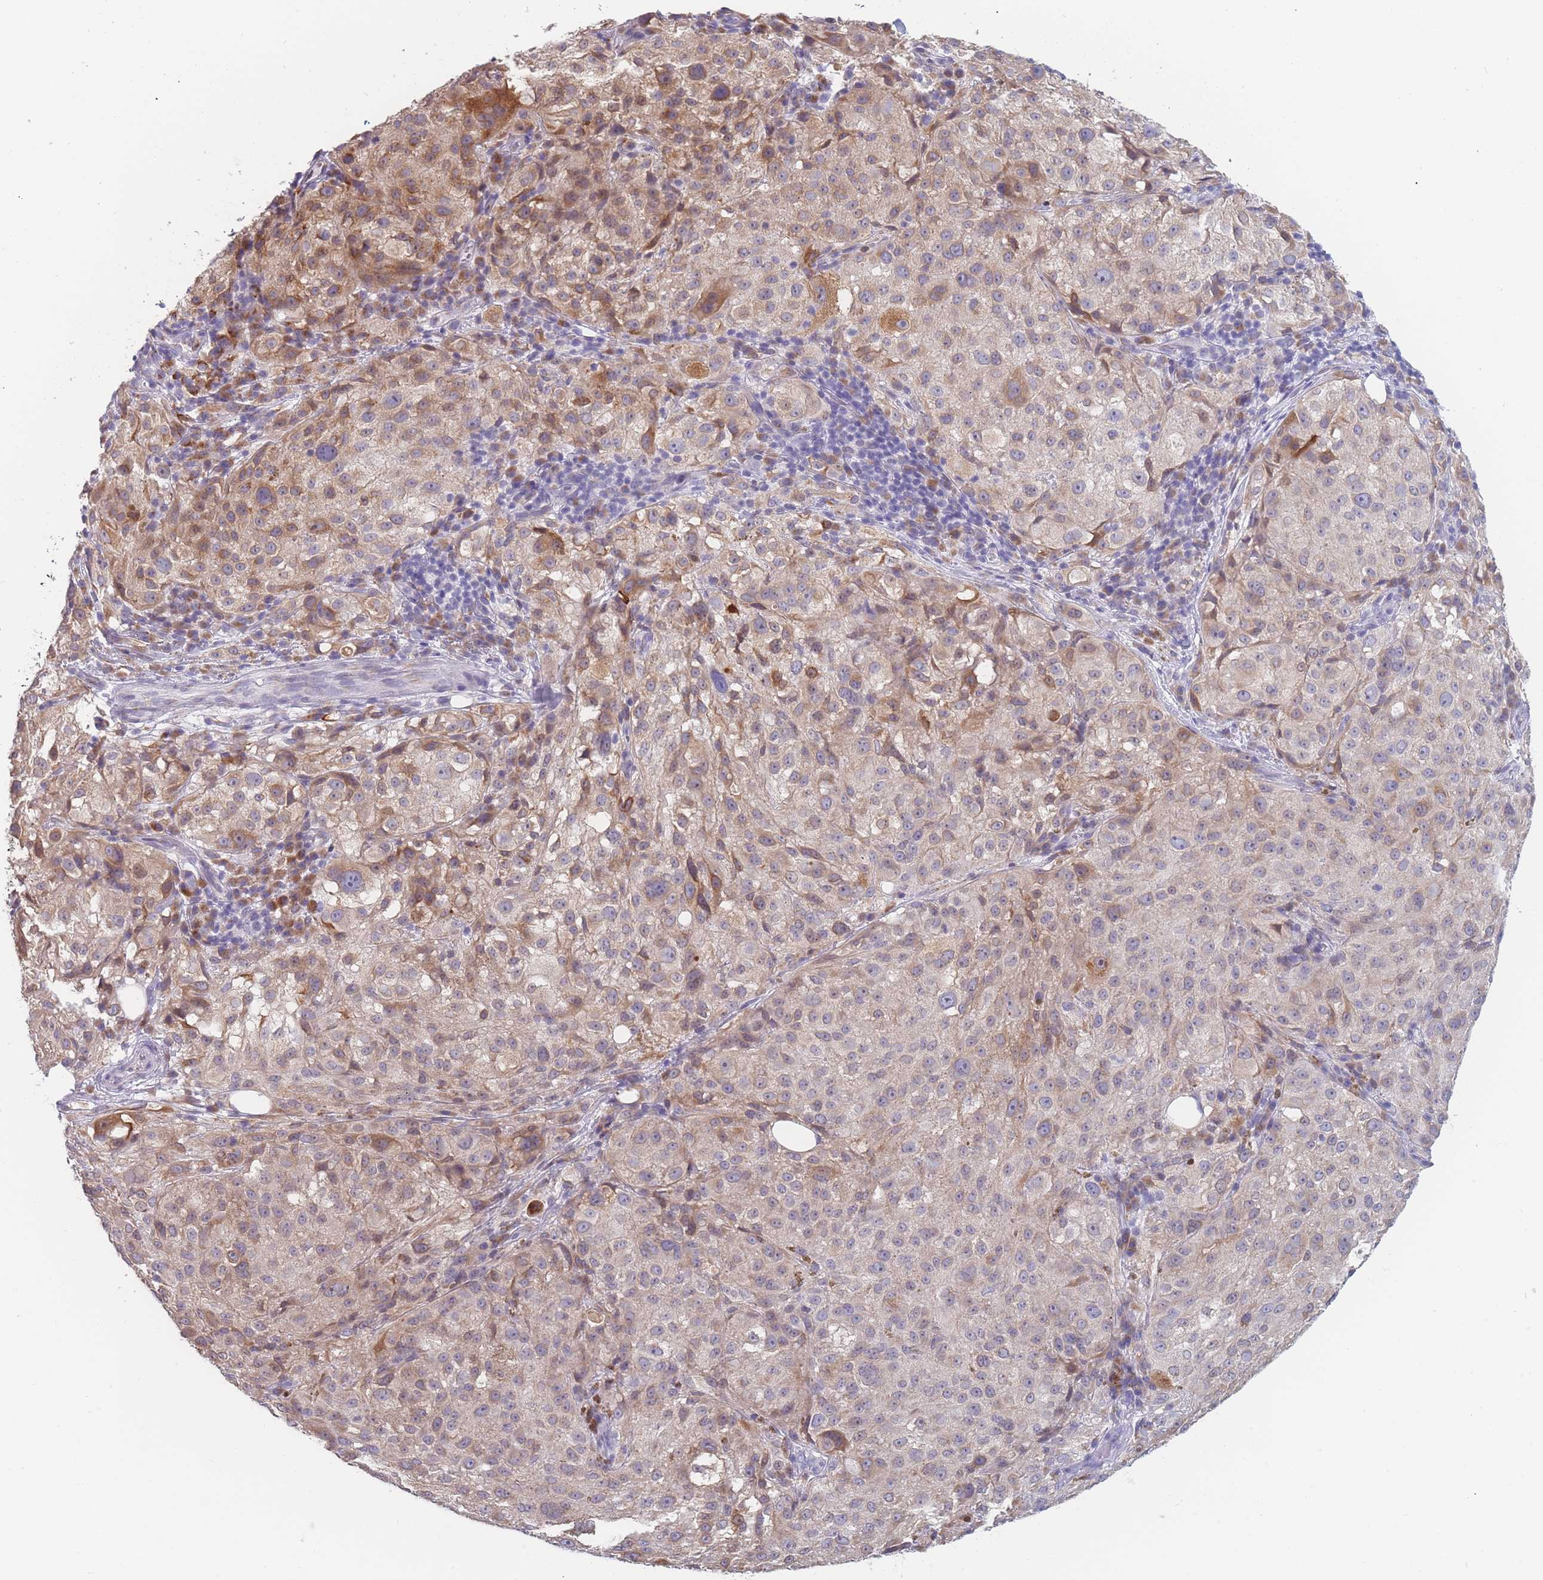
{"staining": {"intensity": "weak", "quantity": "25%-75%", "location": "cytoplasmic/membranous"}, "tissue": "melanoma", "cell_type": "Tumor cells", "image_type": "cancer", "snomed": [{"axis": "morphology", "description": "Necrosis, NOS"}, {"axis": "morphology", "description": "Malignant melanoma, NOS"}, {"axis": "topography", "description": "Skin"}], "caption": "A histopathology image of human melanoma stained for a protein exhibits weak cytoplasmic/membranous brown staining in tumor cells.", "gene": "TMED10", "patient": {"sex": "female", "age": 87}}